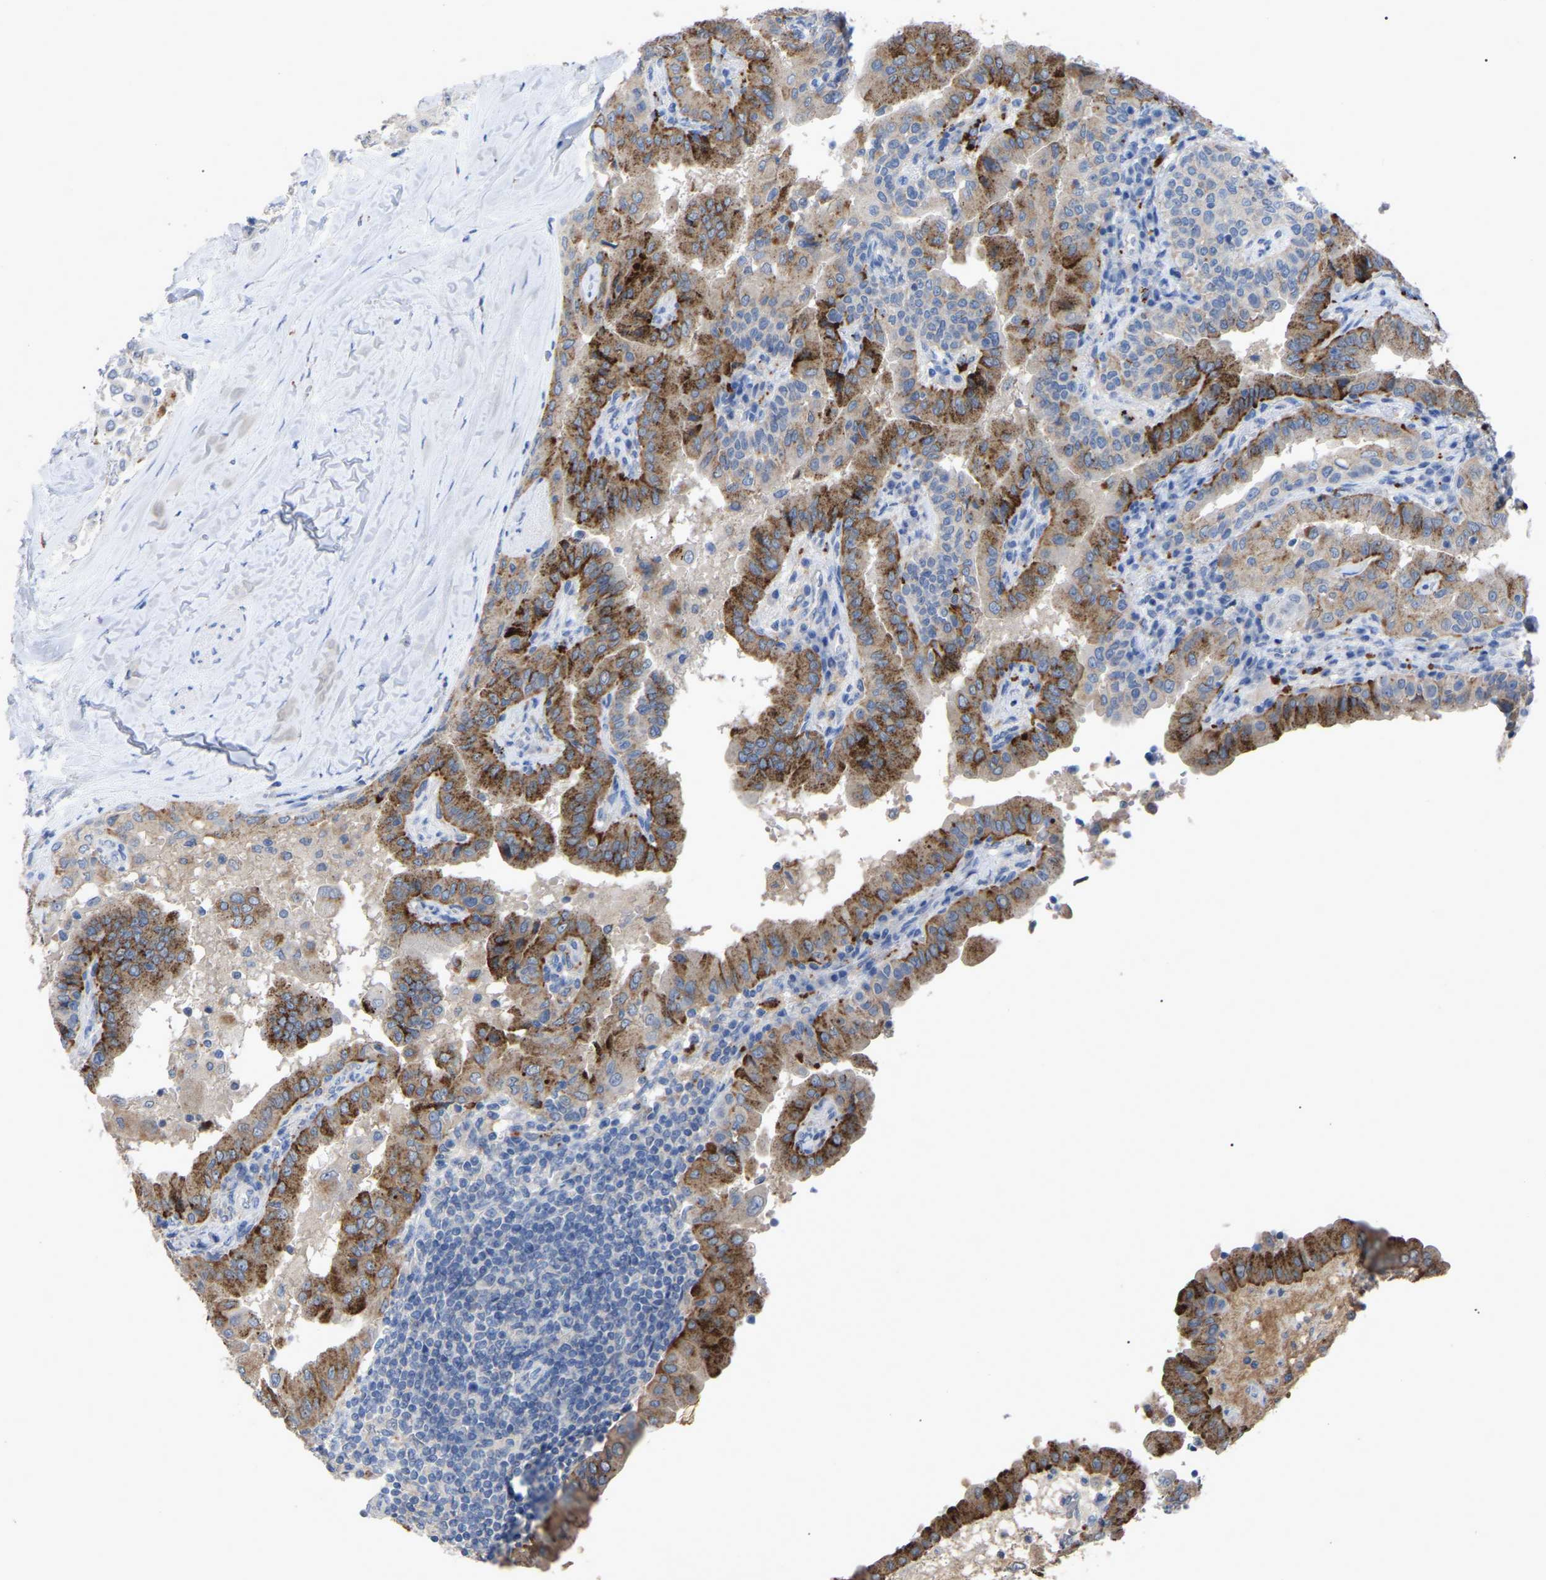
{"staining": {"intensity": "moderate", "quantity": ">75%", "location": "cytoplasmic/membranous"}, "tissue": "thyroid cancer", "cell_type": "Tumor cells", "image_type": "cancer", "snomed": [{"axis": "morphology", "description": "Papillary adenocarcinoma, NOS"}, {"axis": "topography", "description": "Thyroid gland"}], "caption": "Thyroid cancer (papillary adenocarcinoma) stained for a protein (brown) reveals moderate cytoplasmic/membranous positive positivity in about >75% of tumor cells.", "gene": "SMPD2", "patient": {"sex": "male", "age": 33}}